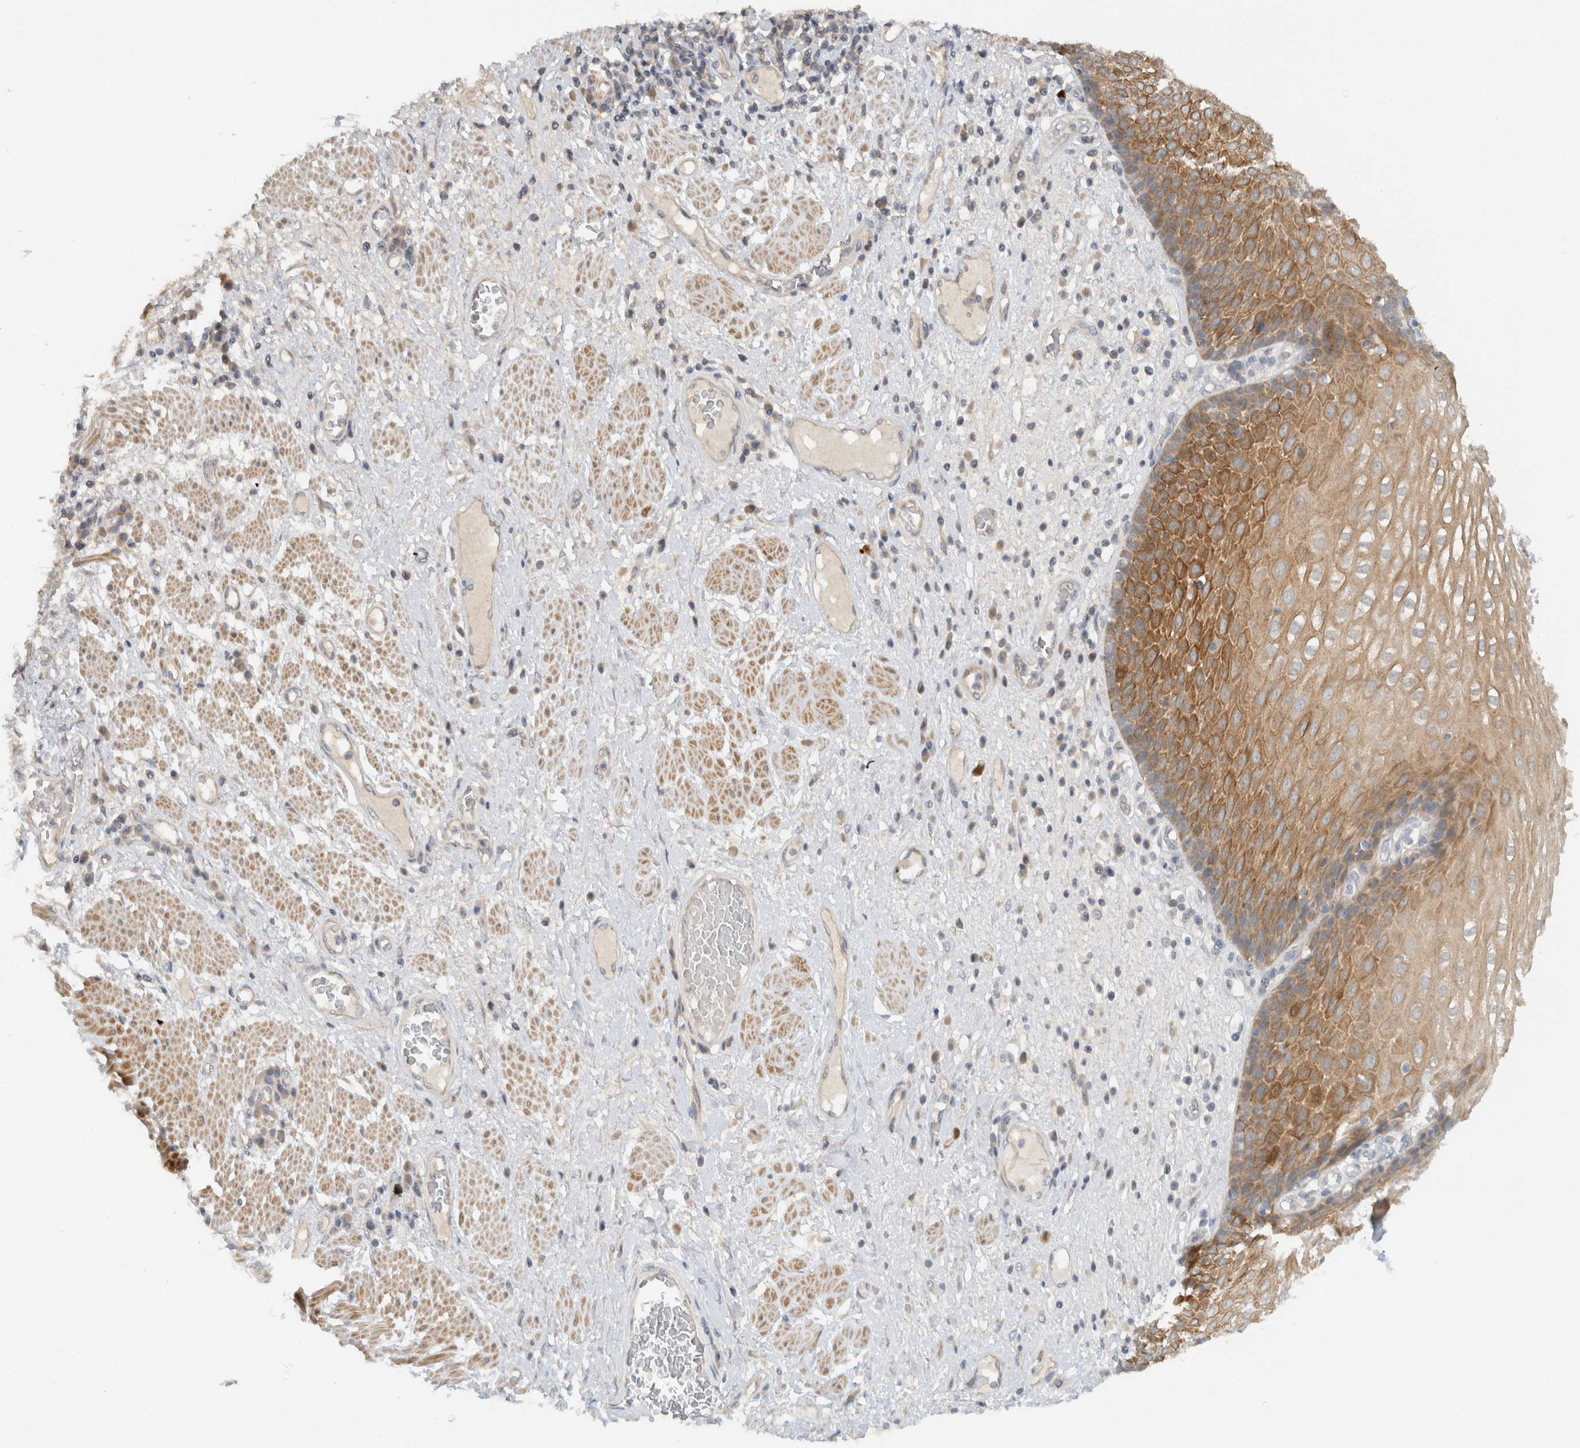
{"staining": {"intensity": "moderate", "quantity": ">75%", "location": "cytoplasmic/membranous"}, "tissue": "esophagus", "cell_type": "Squamous epithelial cells", "image_type": "normal", "snomed": [{"axis": "morphology", "description": "Normal tissue, NOS"}, {"axis": "morphology", "description": "Adenocarcinoma, NOS"}, {"axis": "topography", "description": "Esophagus"}], "caption": "The photomicrograph shows staining of unremarkable esophagus, revealing moderate cytoplasmic/membranous protein staining (brown color) within squamous epithelial cells.", "gene": "ERCC6L2", "patient": {"sex": "male", "age": 62}}